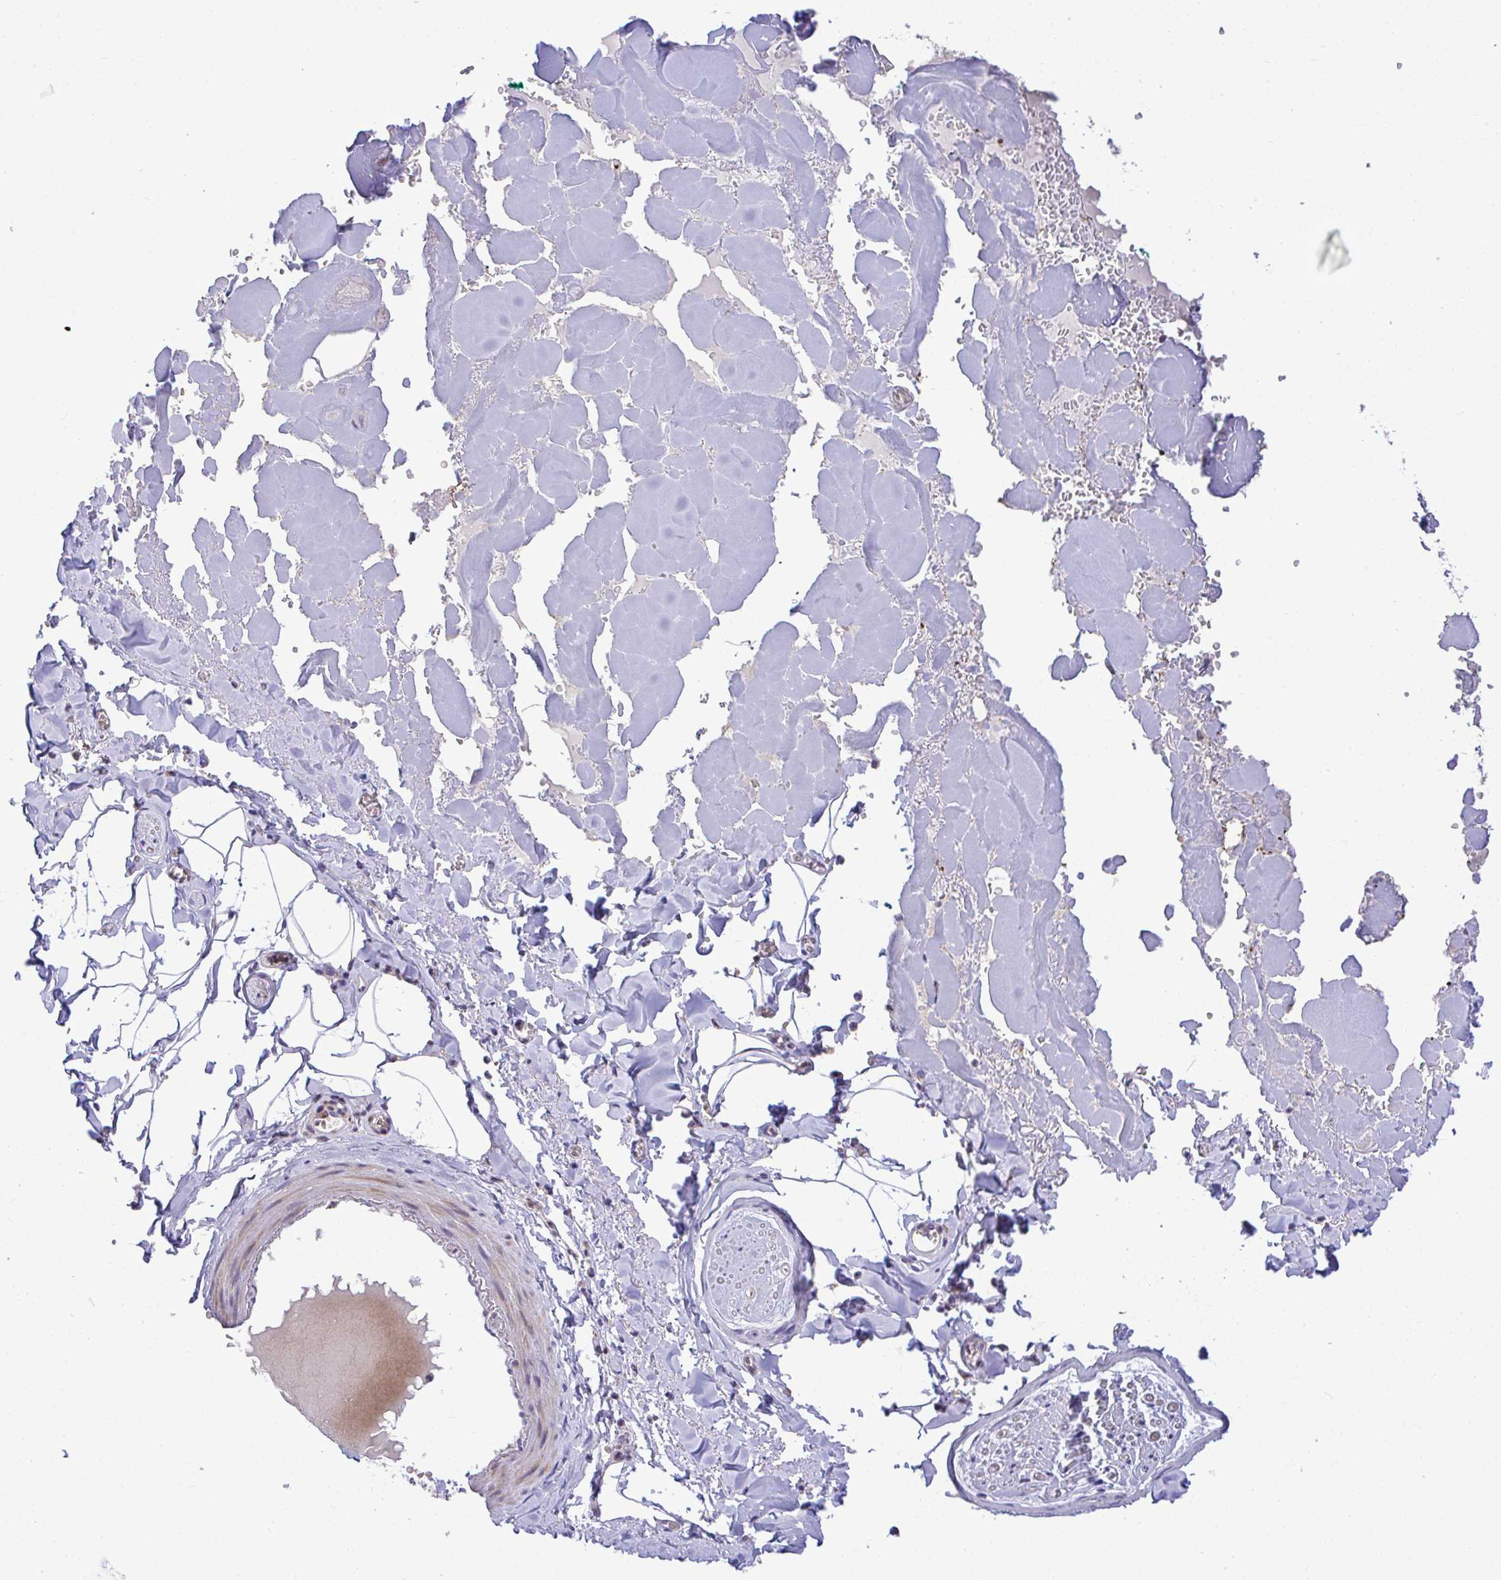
{"staining": {"intensity": "negative", "quantity": "none", "location": "none"}, "tissue": "adipose tissue", "cell_type": "Adipocytes", "image_type": "normal", "snomed": [{"axis": "morphology", "description": "Normal tissue, NOS"}, {"axis": "topography", "description": "Vulva"}, {"axis": "topography", "description": "Peripheral nerve tissue"}], "caption": "Immunohistochemistry of normal adipose tissue exhibits no staining in adipocytes.", "gene": "MRPS16", "patient": {"sex": "female", "age": 66}}